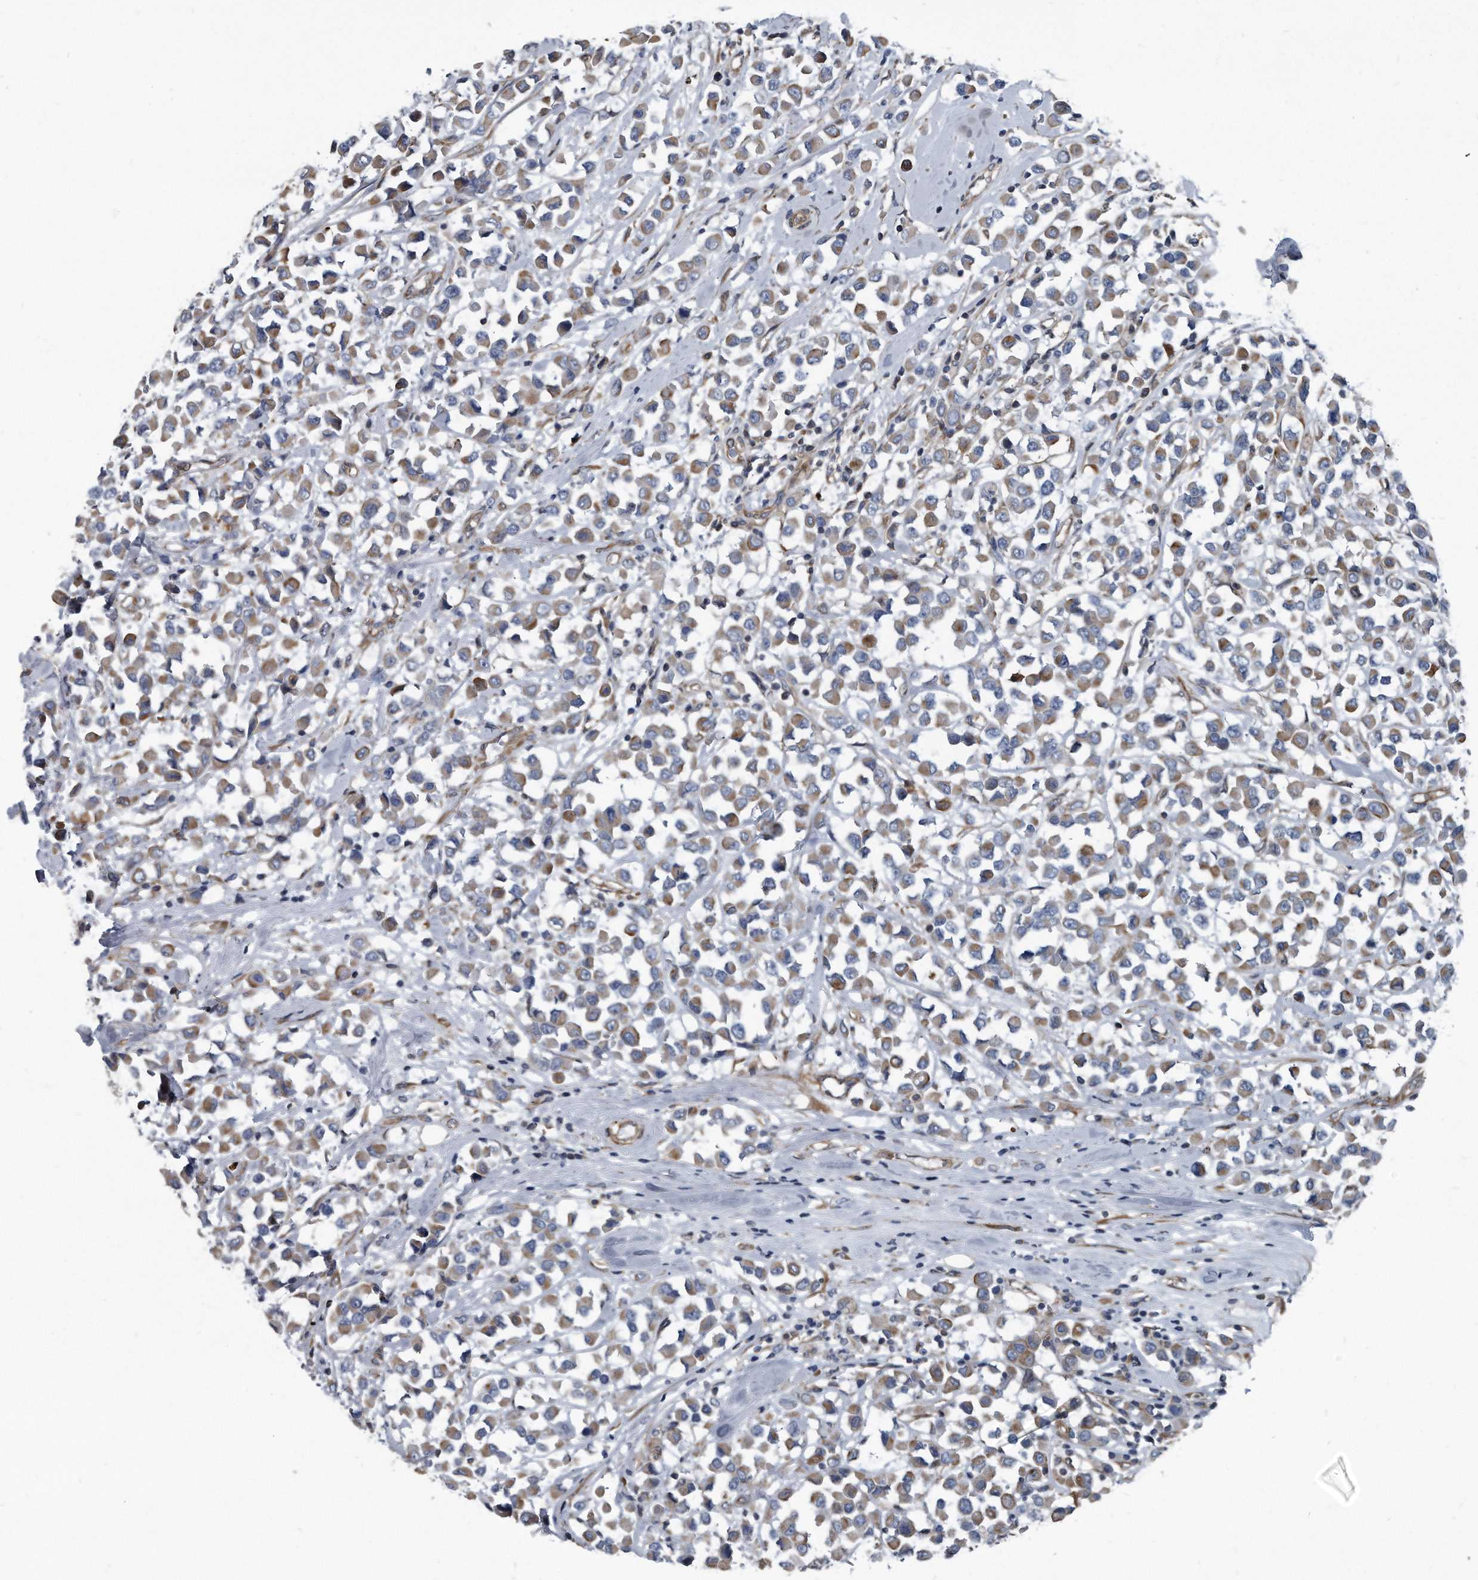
{"staining": {"intensity": "moderate", "quantity": ">75%", "location": "cytoplasmic/membranous"}, "tissue": "breast cancer", "cell_type": "Tumor cells", "image_type": "cancer", "snomed": [{"axis": "morphology", "description": "Duct carcinoma"}, {"axis": "topography", "description": "Breast"}], "caption": "Breast infiltrating ductal carcinoma stained with a protein marker demonstrates moderate staining in tumor cells.", "gene": "PLEC", "patient": {"sex": "female", "age": 61}}